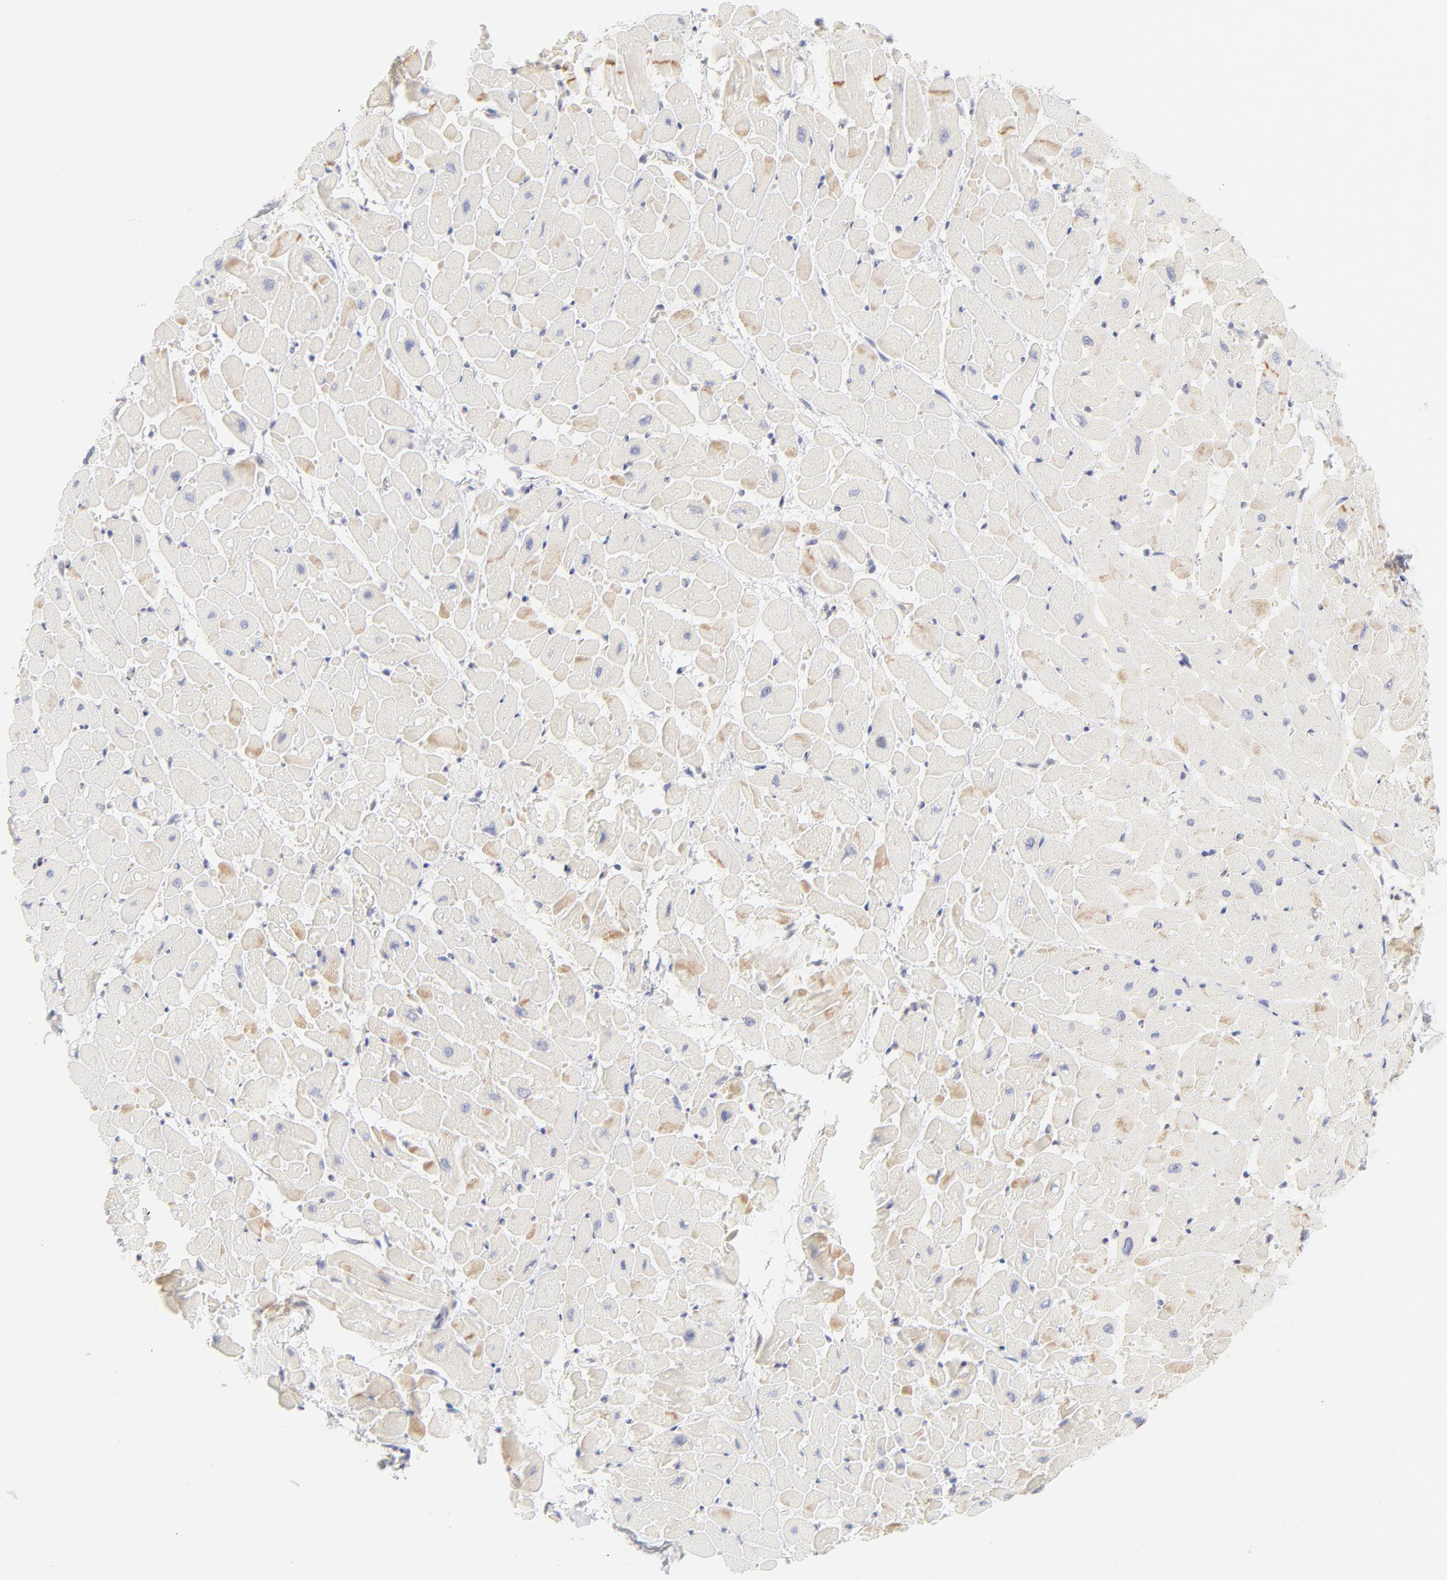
{"staining": {"intensity": "moderate", "quantity": "<25%", "location": "cytoplasmic/membranous"}, "tissue": "heart muscle", "cell_type": "Cardiomyocytes", "image_type": "normal", "snomed": [{"axis": "morphology", "description": "Normal tissue, NOS"}, {"axis": "topography", "description": "Heart"}], "caption": "The histopathology image reveals staining of unremarkable heart muscle, revealing moderate cytoplasmic/membranous protein staining (brown color) within cardiomyocytes.", "gene": "RPS6KA1", "patient": {"sex": "male", "age": 45}}